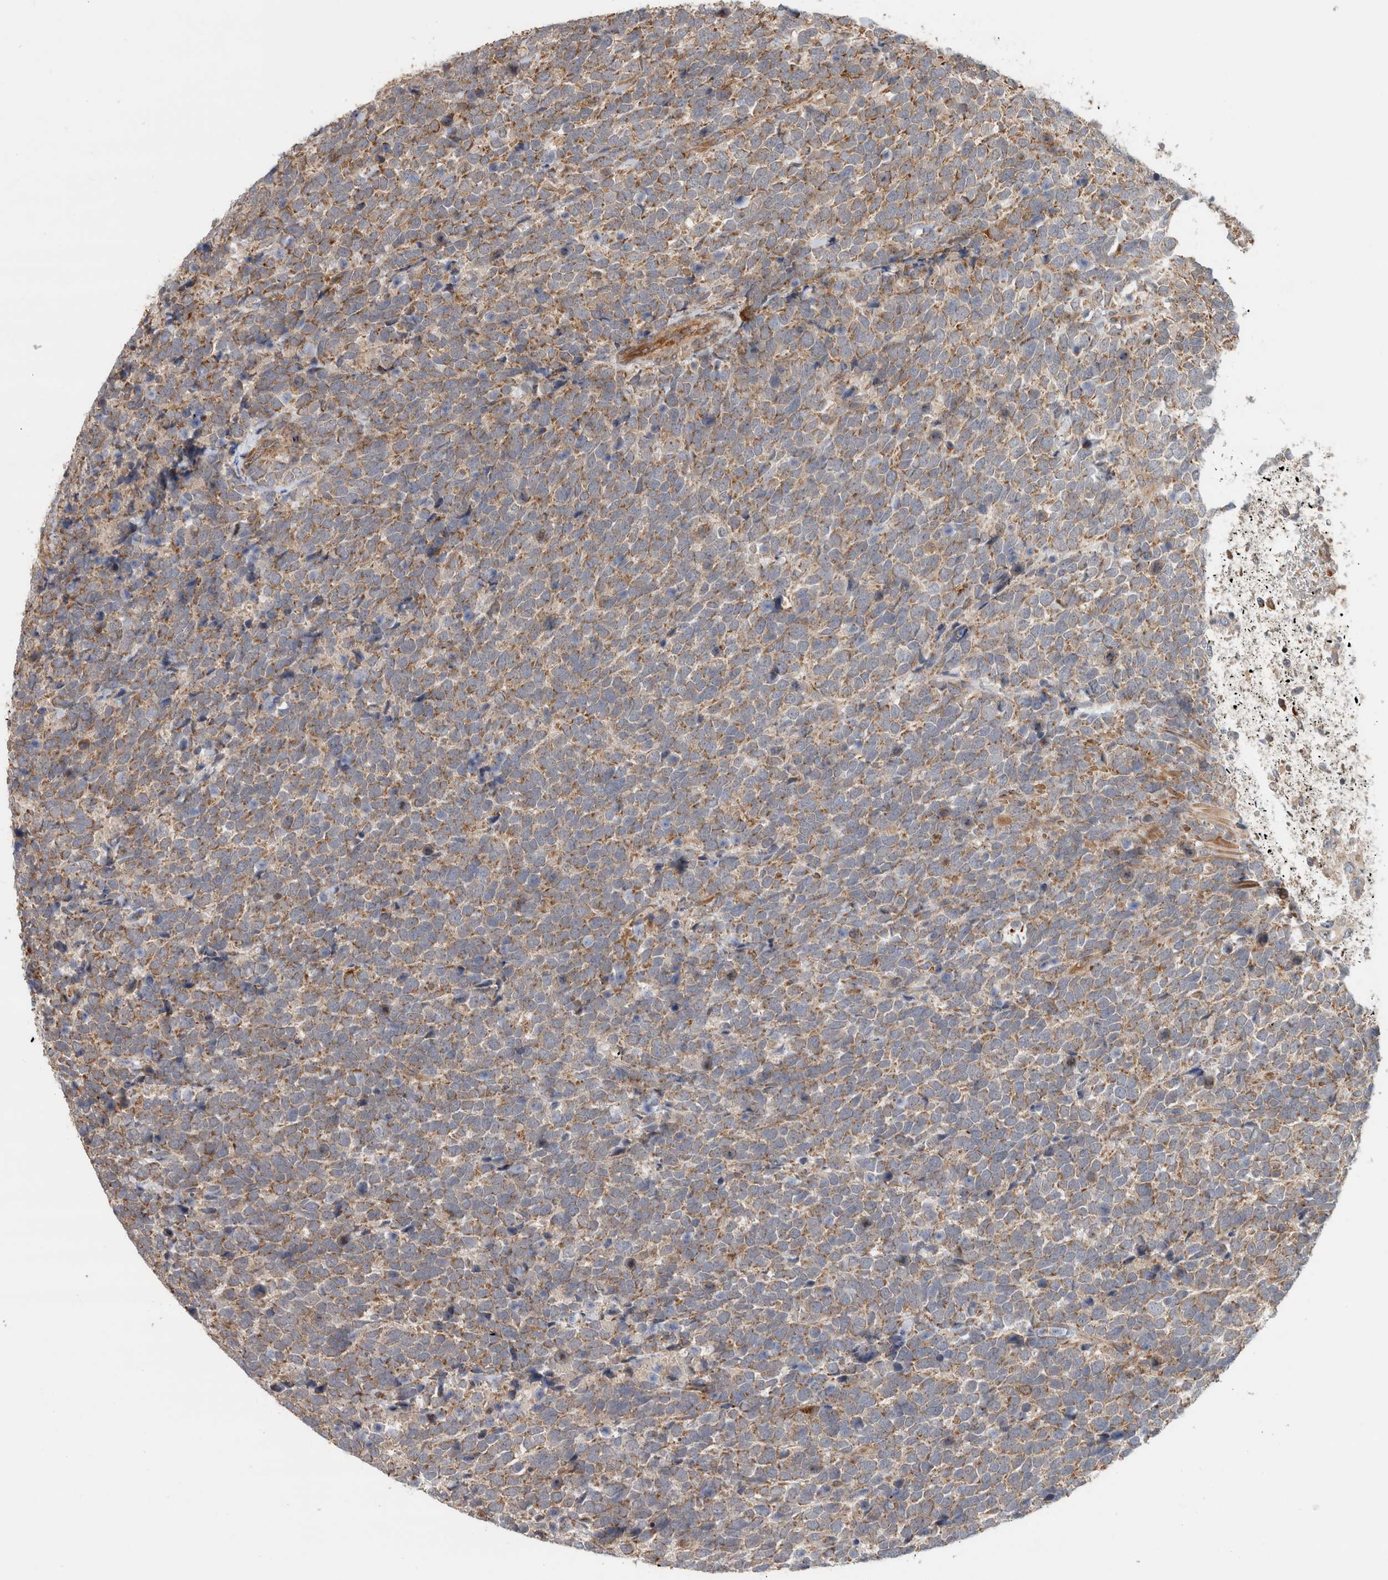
{"staining": {"intensity": "moderate", "quantity": ">75%", "location": "cytoplasmic/membranous"}, "tissue": "urothelial cancer", "cell_type": "Tumor cells", "image_type": "cancer", "snomed": [{"axis": "morphology", "description": "Urothelial carcinoma, High grade"}, {"axis": "topography", "description": "Urinary bladder"}], "caption": "Urothelial cancer tissue demonstrates moderate cytoplasmic/membranous expression in about >75% of tumor cells", "gene": "TUBD1", "patient": {"sex": "female", "age": 82}}